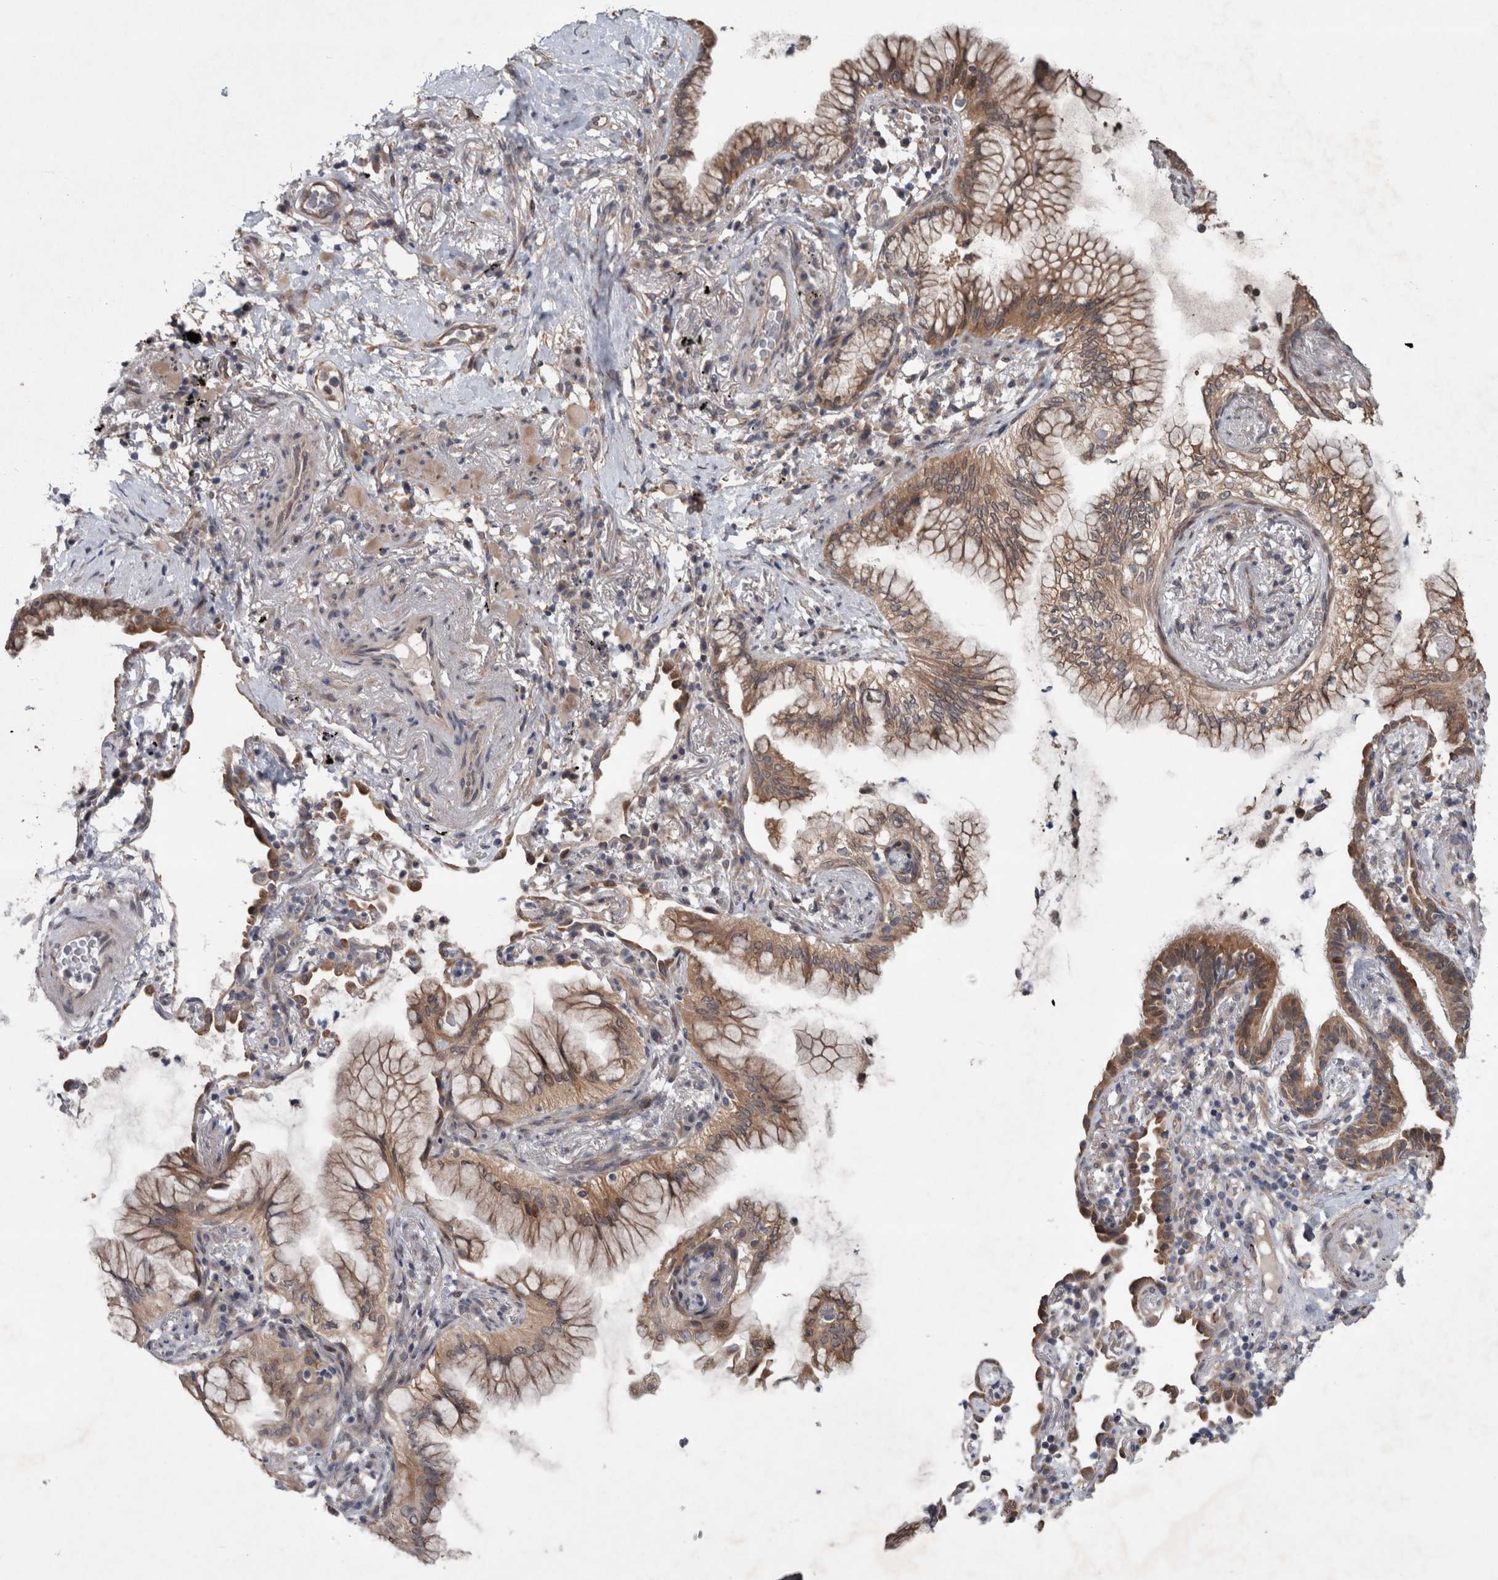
{"staining": {"intensity": "moderate", "quantity": ">75%", "location": "cytoplasmic/membranous"}, "tissue": "lung cancer", "cell_type": "Tumor cells", "image_type": "cancer", "snomed": [{"axis": "morphology", "description": "Adenocarcinoma, NOS"}, {"axis": "topography", "description": "Lung"}], "caption": "About >75% of tumor cells in lung cancer demonstrate moderate cytoplasmic/membranous protein expression as visualized by brown immunohistochemical staining.", "gene": "GIMAP6", "patient": {"sex": "female", "age": 70}}